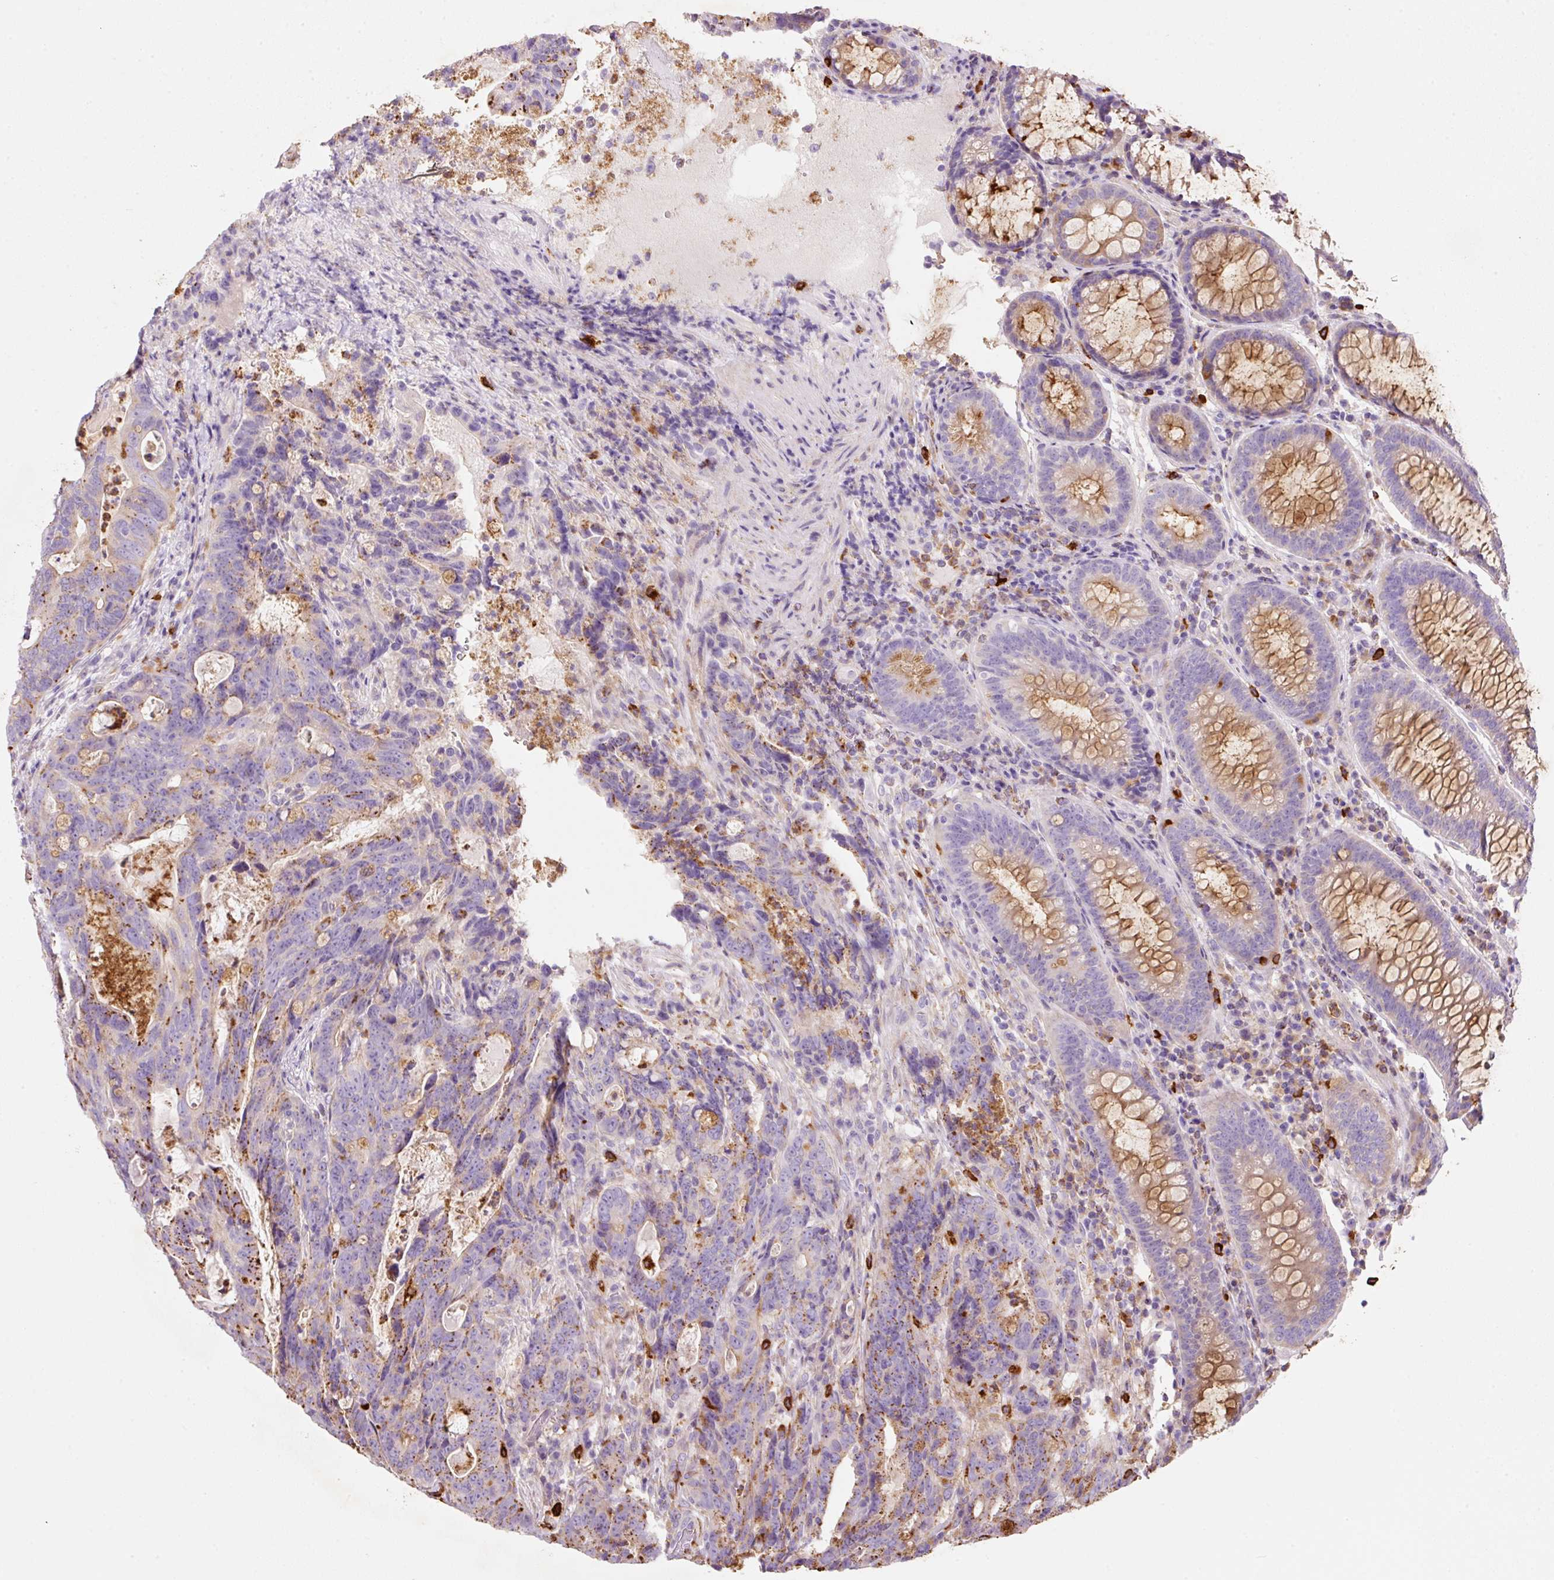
{"staining": {"intensity": "moderate", "quantity": "25%-75%", "location": "cytoplasmic/membranous"}, "tissue": "colorectal cancer", "cell_type": "Tumor cells", "image_type": "cancer", "snomed": [{"axis": "morphology", "description": "Adenocarcinoma, NOS"}, {"axis": "topography", "description": "Colon"}], "caption": "Immunohistochemical staining of adenocarcinoma (colorectal) reveals medium levels of moderate cytoplasmic/membranous staining in approximately 25%-75% of tumor cells.", "gene": "TMC8", "patient": {"sex": "female", "age": 82}}